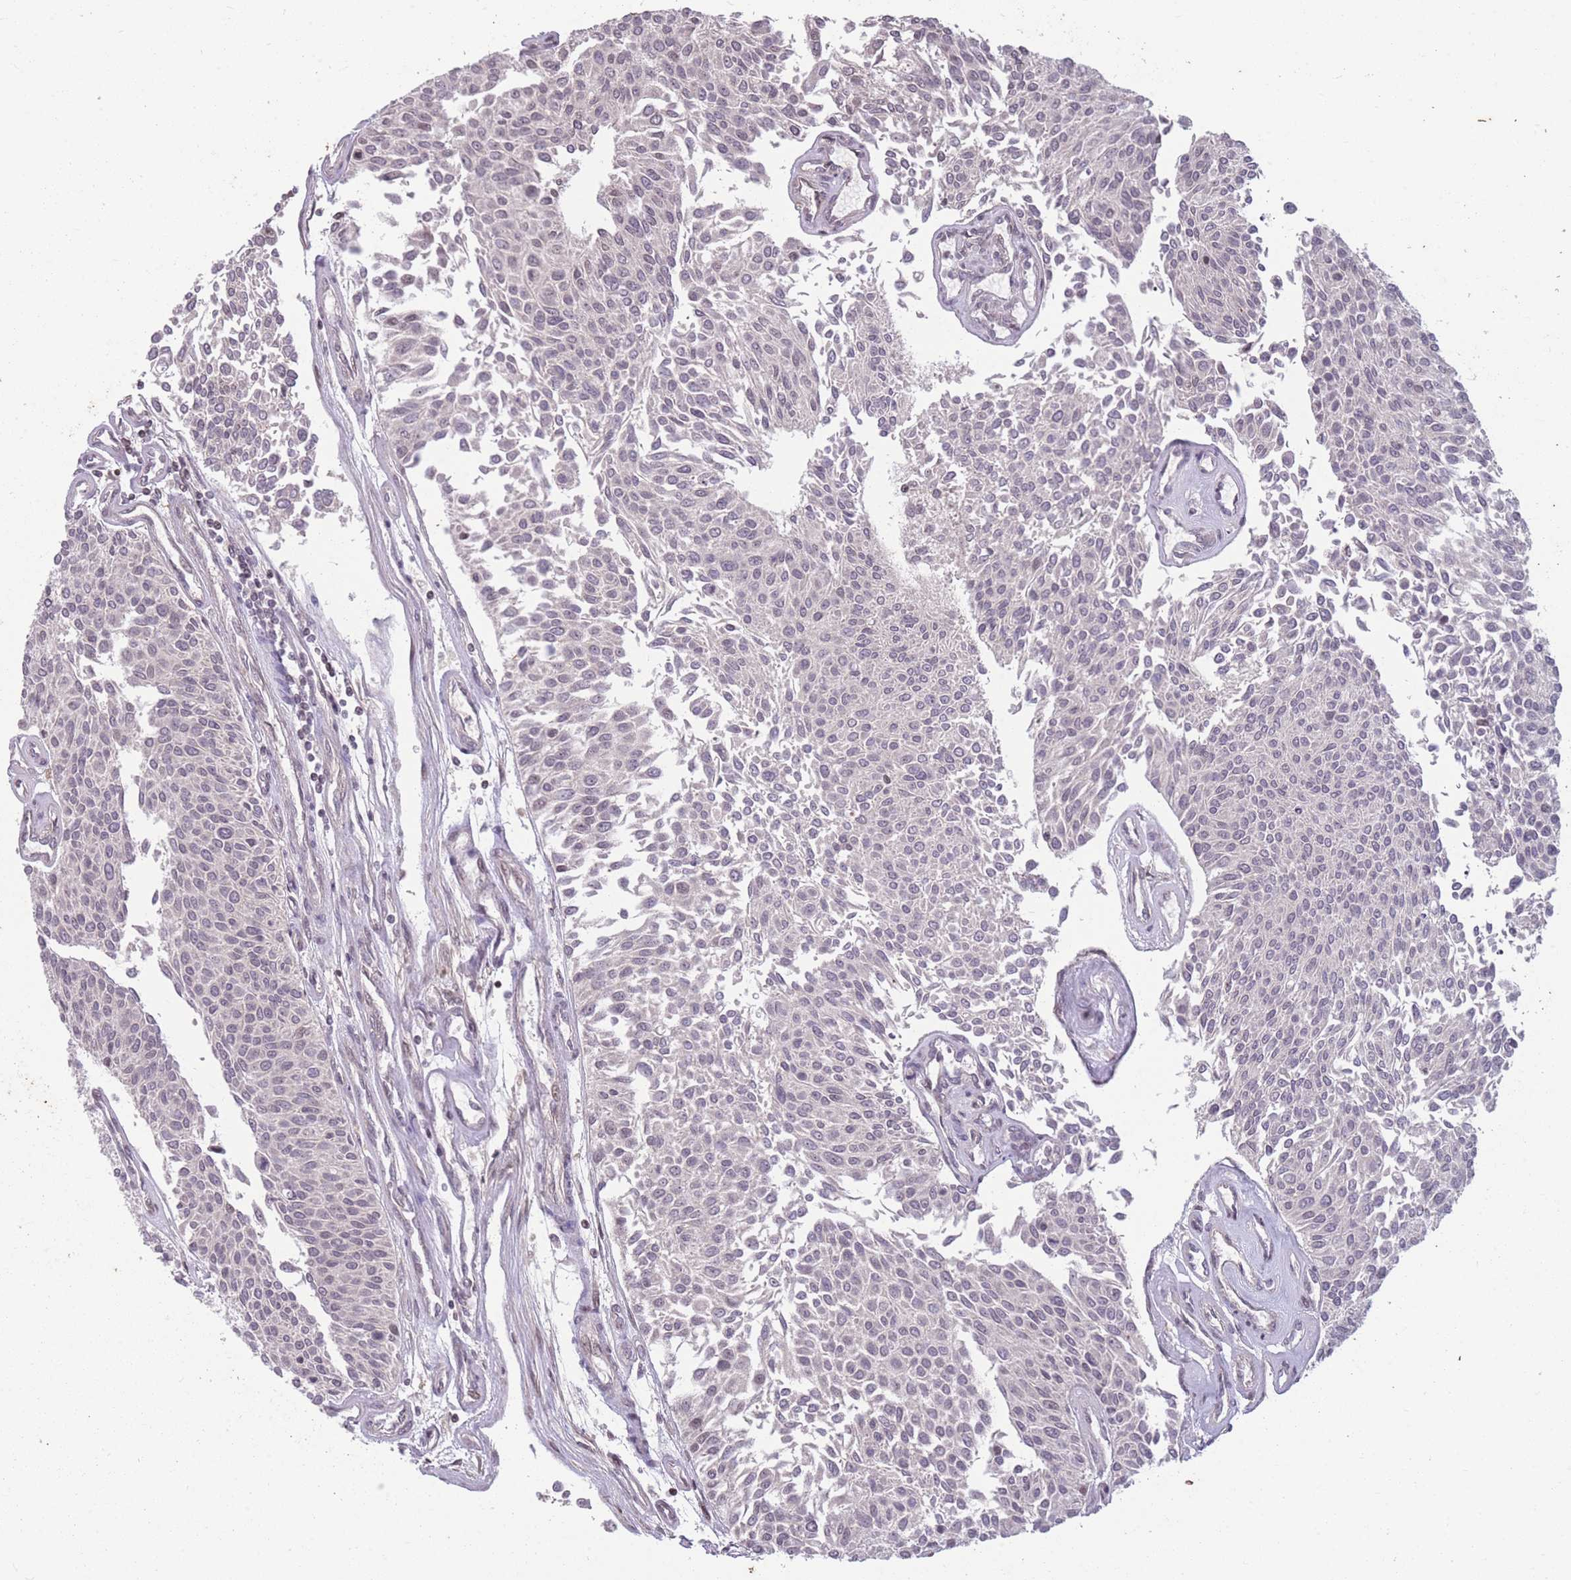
{"staining": {"intensity": "negative", "quantity": "none", "location": "none"}, "tissue": "urothelial cancer", "cell_type": "Tumor cells", "image_type": "cancer", "snomed": [{"axis": "morphology", "description": "Urothelial carcinoma, NOS"}, {"axis": "topography", "description": "Urinary bladder"}], "caption": "Tumor cells are negative for protein expression in human urothelial cancer. The staining is performed using DAB brown chromogen with nuclei counter-stained in using hematoxylin.", "gene": "GGT5", "patient": {"sex": "male", "age": 55}}